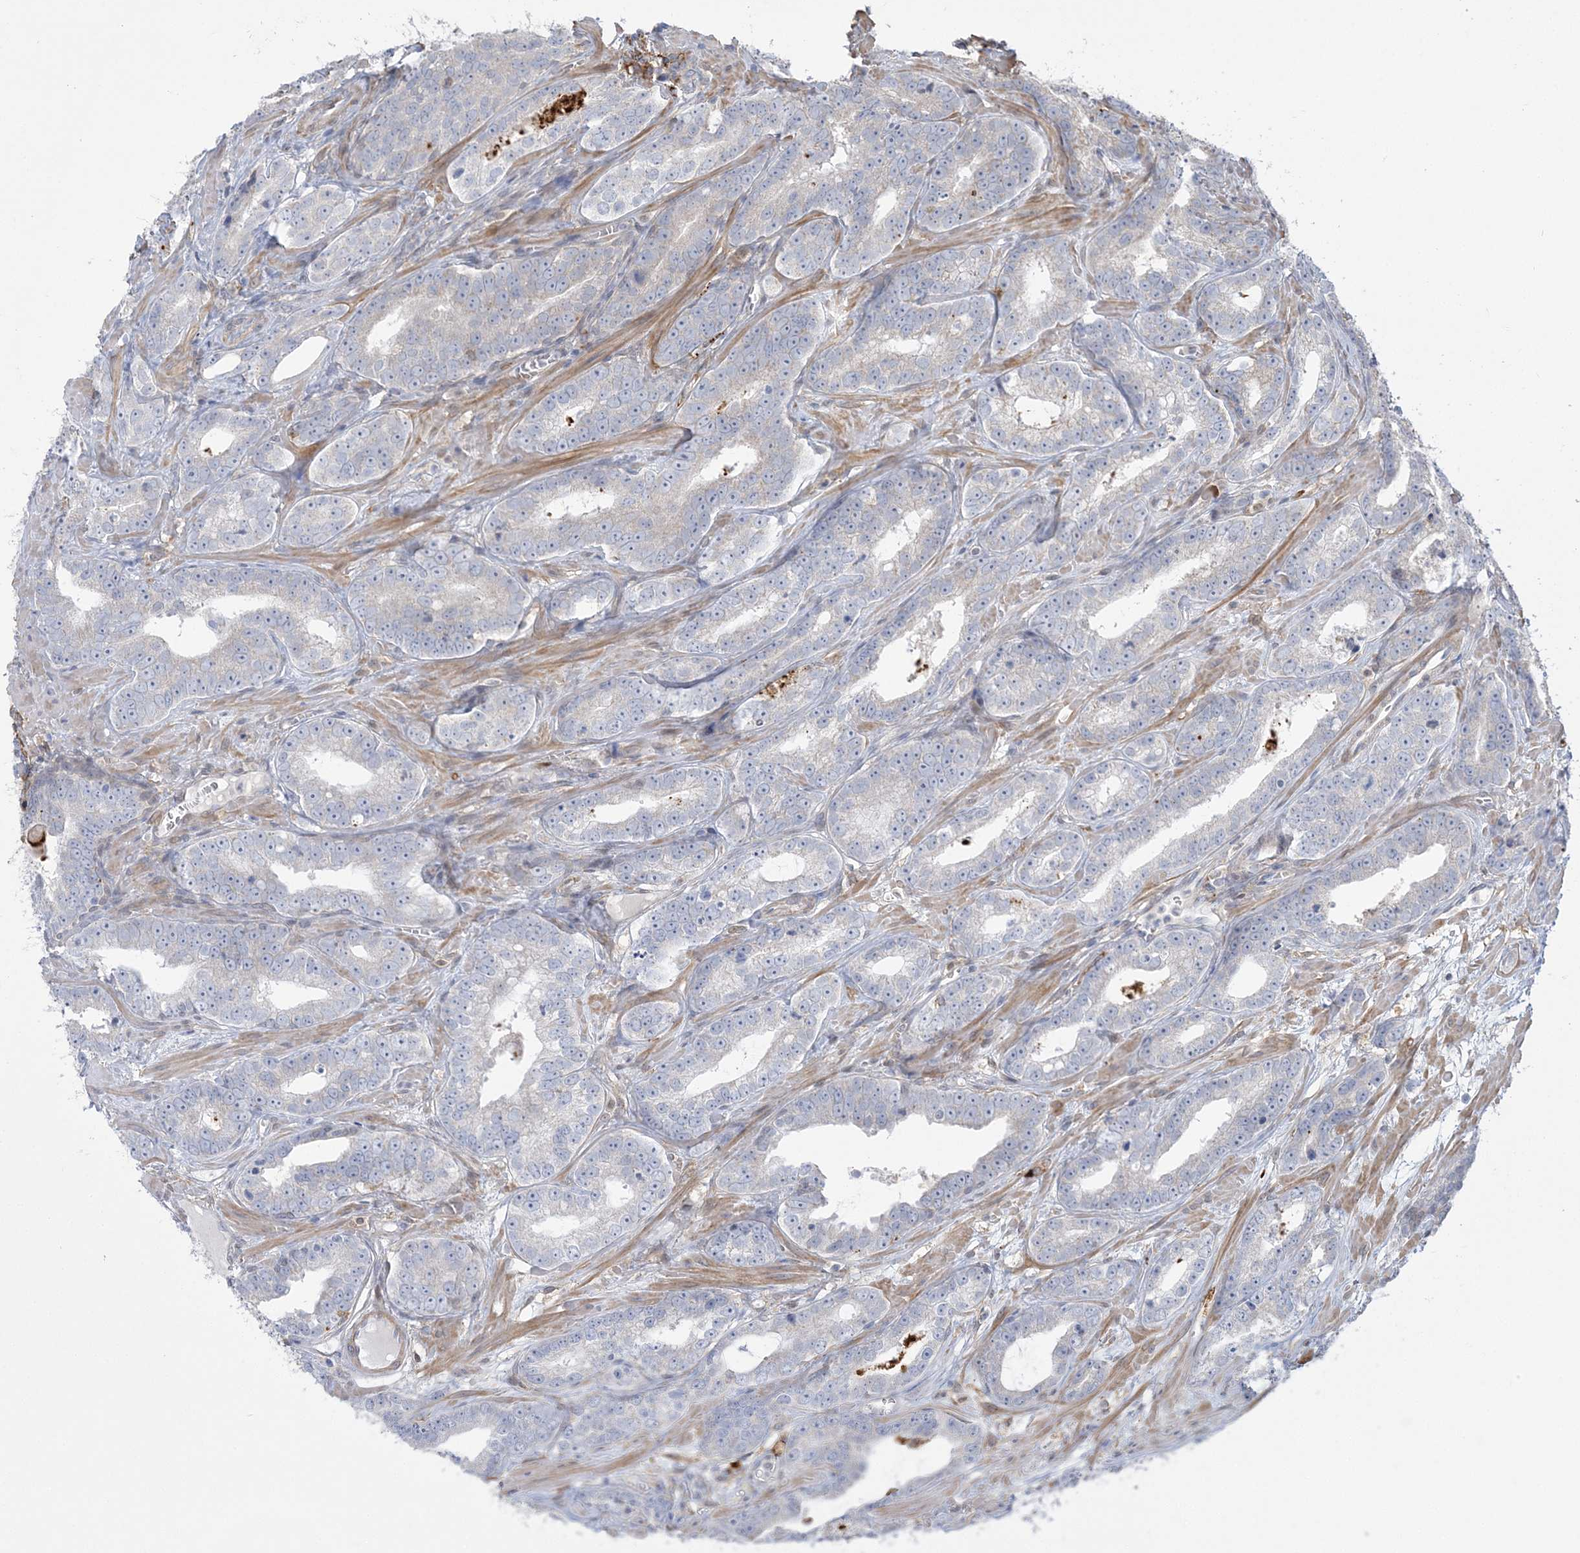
{"staining": {"intensity": "negative", "quantity": "none", "location": "none"}, "tissue": "prostate cancer", "cell_type": "Tumor cells", "image_type": "cancer", "snomed": [{"axis": "morphology", "description": "Adenocarcinoma, High grade"}, {"axis": "topography", "description": "Prostate"}], "caption": "An IHC image of adenocarcinoma (high-grade) (prostate) is shown. There is no staining in tumor cells of adenocarcinoma (high-grade) (prostate). The staining is performed using DAB (3,3'-diaminobenzidine) brown chromogen with nuclei counter-stained in using hematoxylin.", "gene": "HAAO", "patient": {"sex": "male", "age": 62}}